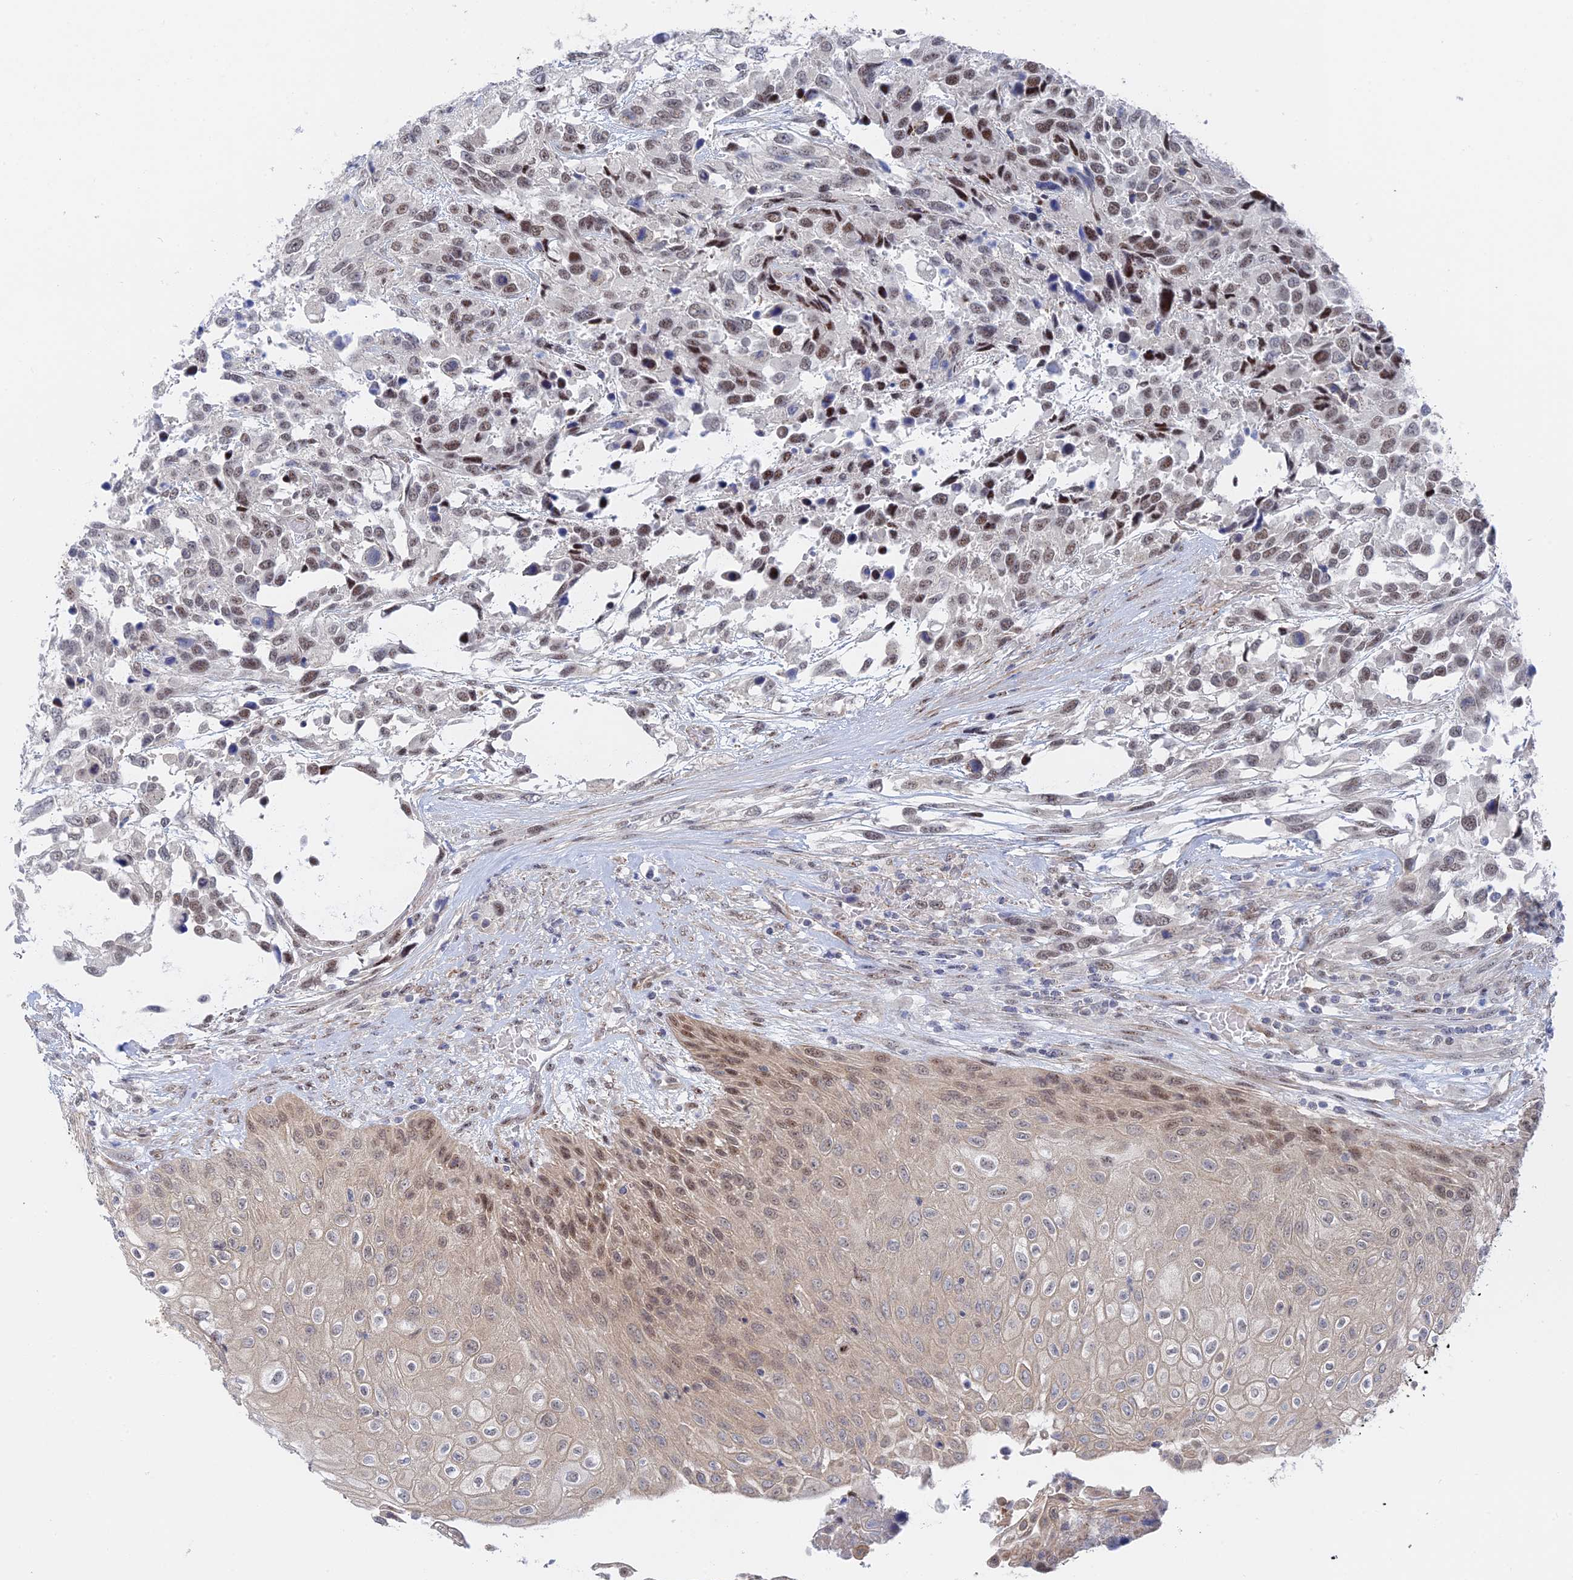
{"staining": {"intensity": "weak", "quantity": ">75%", "location": "nuclear"}, "tissue": "urothelial cancer", "cell_type": "Tumor cells", "image_type": "cancer", "snomed": [{"axis": "morphology", "description": "Urothelial carcinoma, High grade"}, {"axis": "topography", "description": "Urinary bladder"}], "caption": "Immunohistochemistry (IHC) staining of high-grade urothelial carcinoma, which exhibits low levels of weak nuclear positivity in approximately >75% of tumor cells indicating weak nuclear protein staining. The staining was performed using DAB (3,3'-diaminobenzidine) (brown) for protein detection and nuclei were counterstained in hematoxylin (blue).", "gene": "CFAP92", "patient": {"sex": "female", "age": 70}}